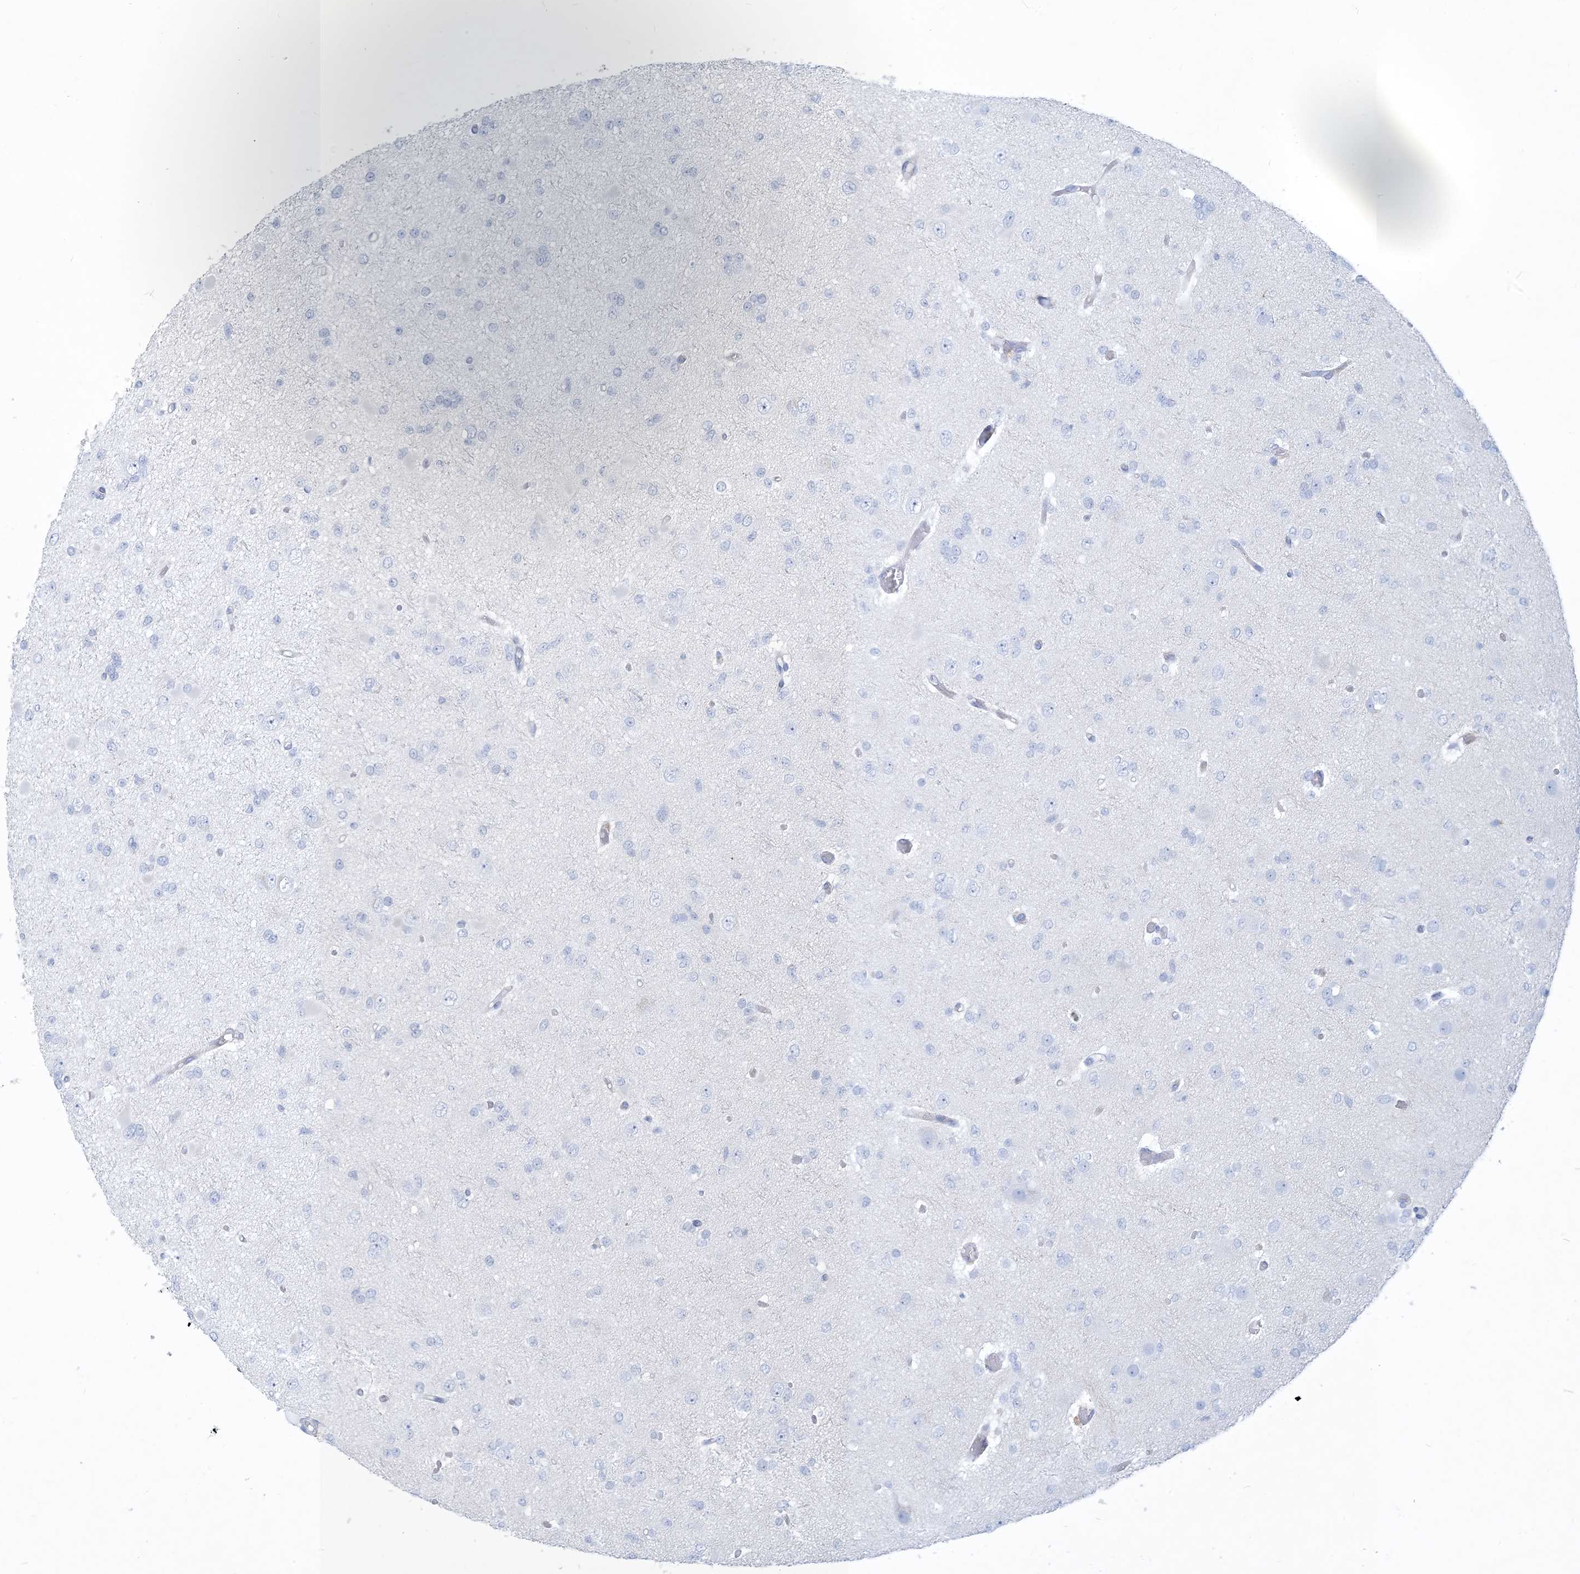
{"staining": {"intensity": "negative", "quantity": "none", "location": "none"}, "tissue": "glioma", "cell_type": "Tumor cells", "image_type": "cancer", "snomed": [{"axis": "morphology", "description": "Glioma, malignant, Low grade"}, {"axis": "topography", "description": "Brain"}], "caption": "Low-grade glioma (malignant) was stained to show a protein in brown. There is no significant staining in tumor cells.", "gene": "MOXD1", "patient": {"sex": "female", "age": 22}}